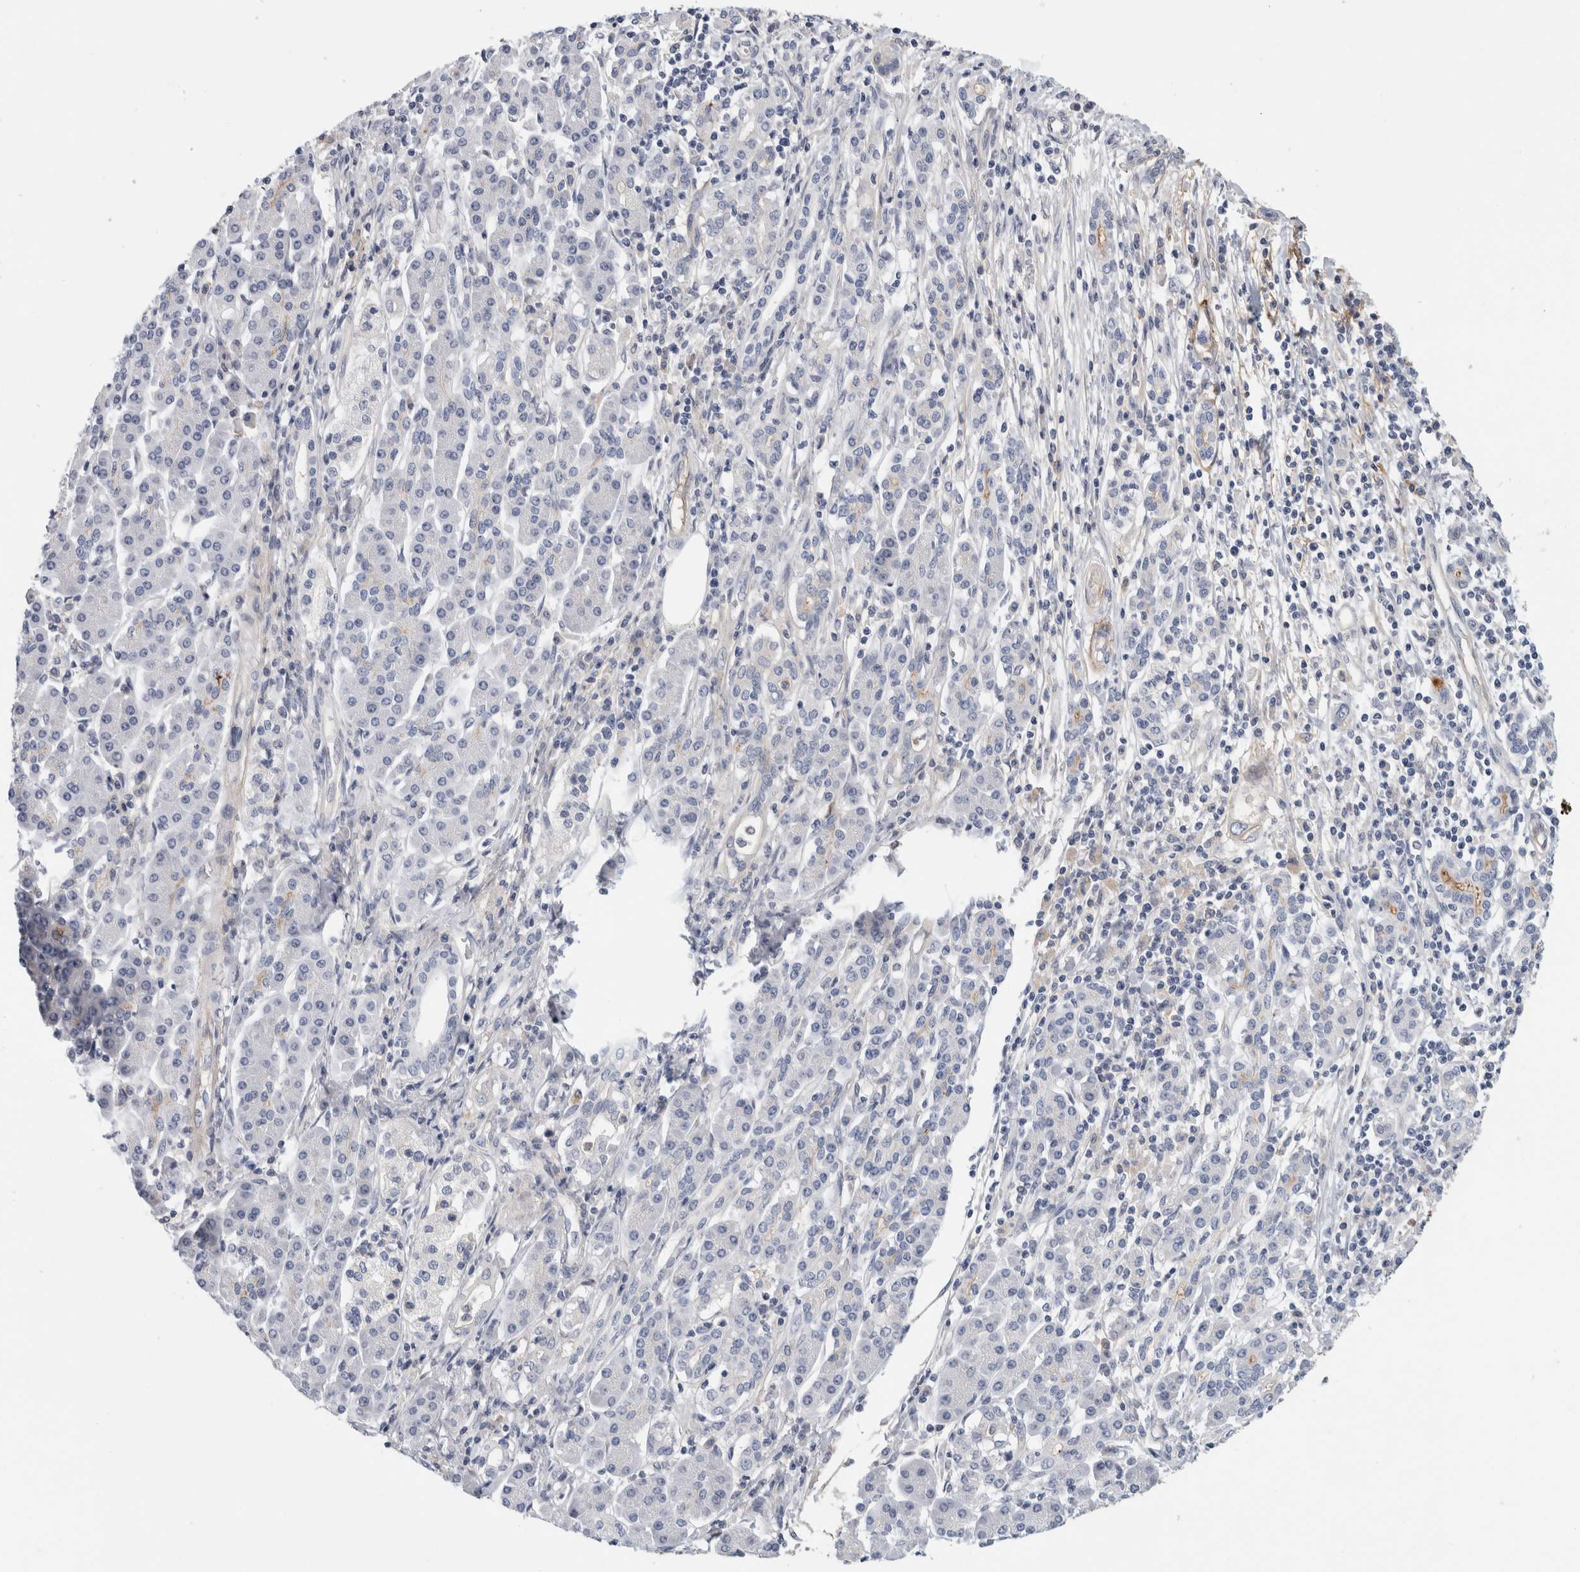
{"staining": {"intensity": "moderate", "quantity": "<25%", "location": "cytoplasmic/membranous"}, "tissue": "pancreatic cancer", "cell_type": "Tumor cells", "image_type": "cancer", "snomed": [{"axis": "morphology", "description": "Adenocarcinoma, NOS"}, {"axis": "topography", "description": "Pancreas"}], "caption": "DAB (3,3'-diaminobenzidine) immunohistochemical staining of adenocarcinoma (pancreatic) demonstrates moderate cytoplasmic/membranous protein positivity in about <25% of tumor cells. The protein of interest is stained brown, and the nuclei are stained in blue (DAB (3,3'-diaminobenzidine) IHC with brightfield microscopy, high magnification).", "gene": "CD55", "patient": {"sex": "female", "age": 57}}